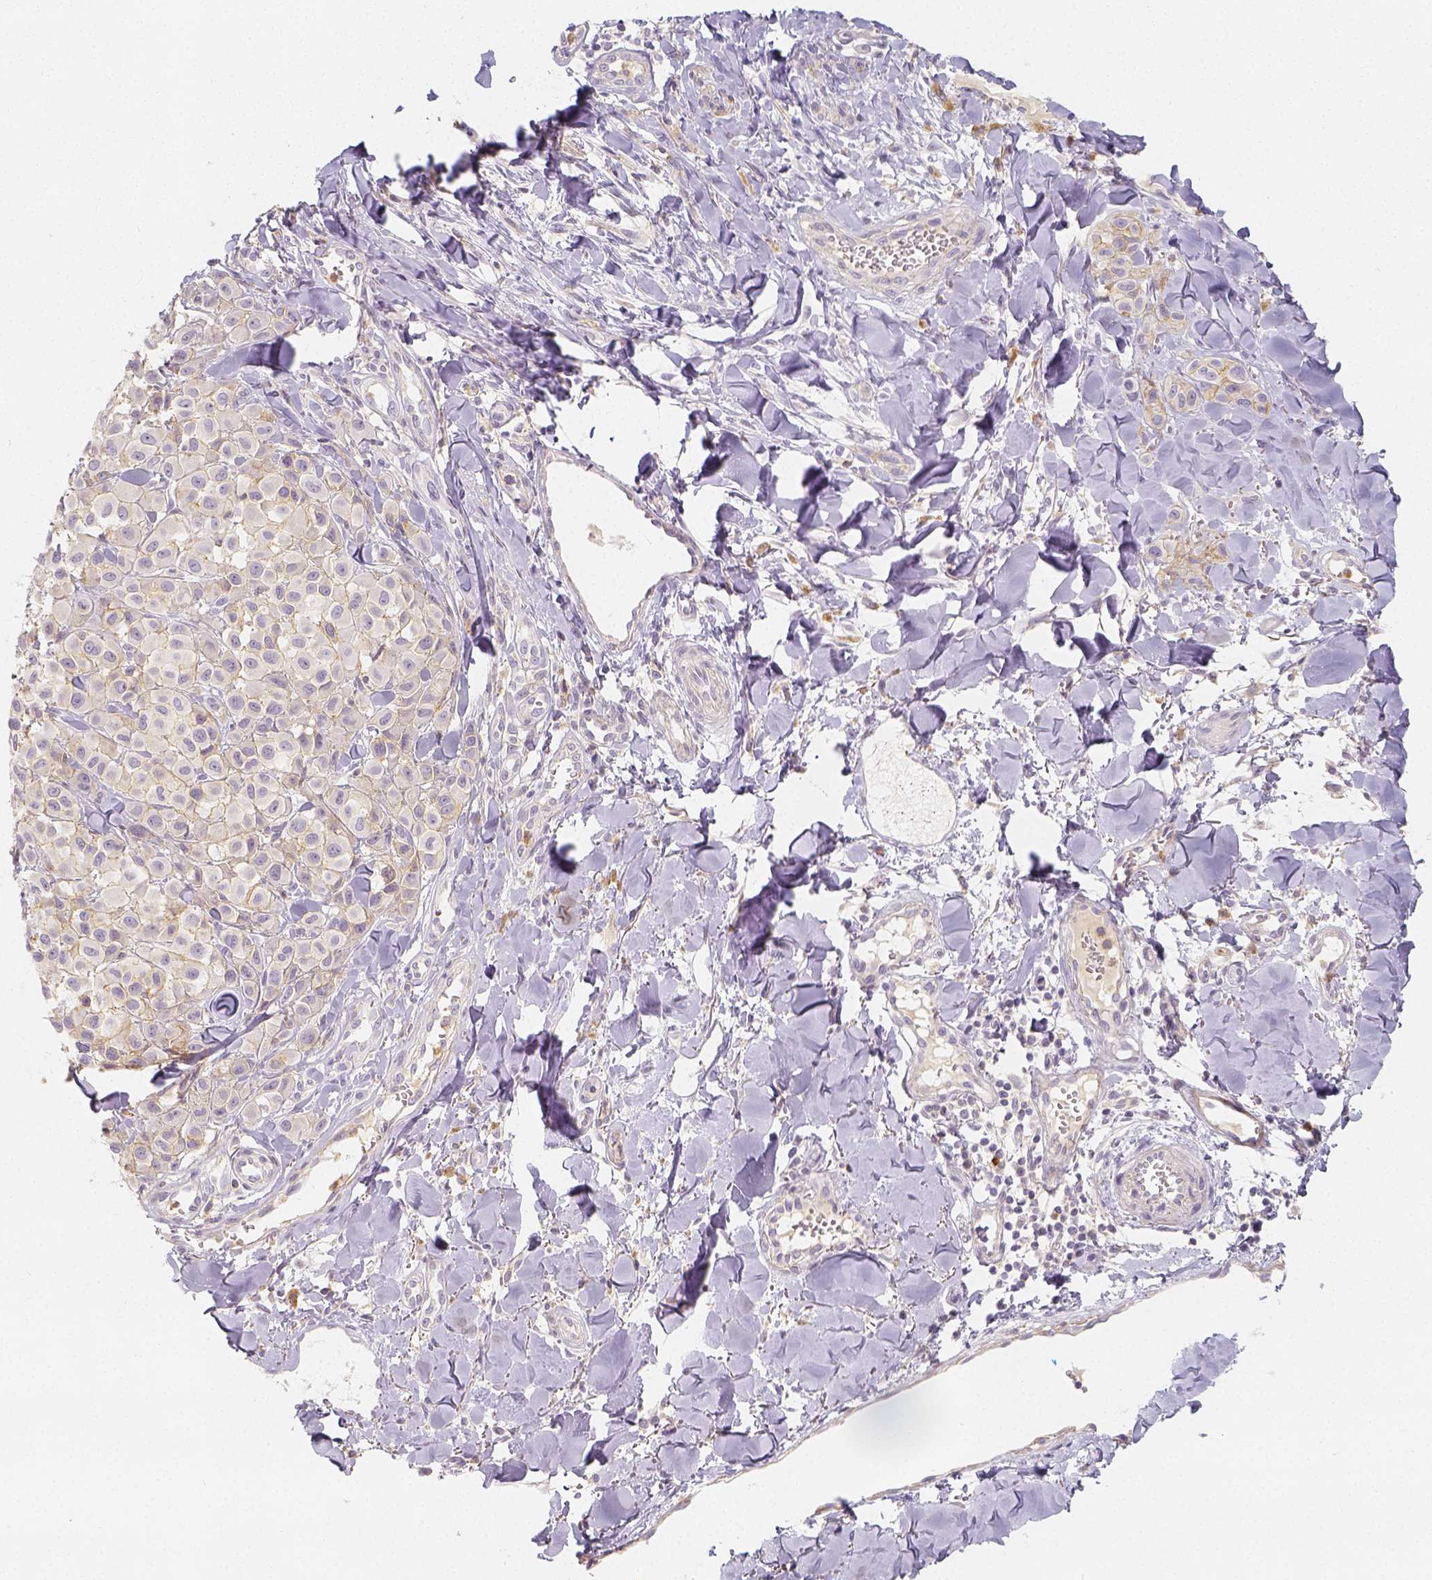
{"staining": {"intensity": "moderate", "quantity": ">75%", "location": "cytoplasmic/membranous"}, "tissue": "melanoma", "cell_type": "Tumor cells", "image_type": "cancer", "snomed": [{"axis": "morphology", "description": "Malignant melanoma, NOS"}, {"axis": "topography", "description": "Skin"}], "caption": "Immunohistochemistry micrograph of neoplastic tissue: human malignant melanoma stained using immunohistochemistry (IHC) shows medium levels of moderate protein expression localized specifically in the cytoplasmic/membranous of tumor cells, appearing as a cytoplasmic/membranous brown color.", "gene": "PTPRJ", "patient": {"sex": "male", "age": 77}}